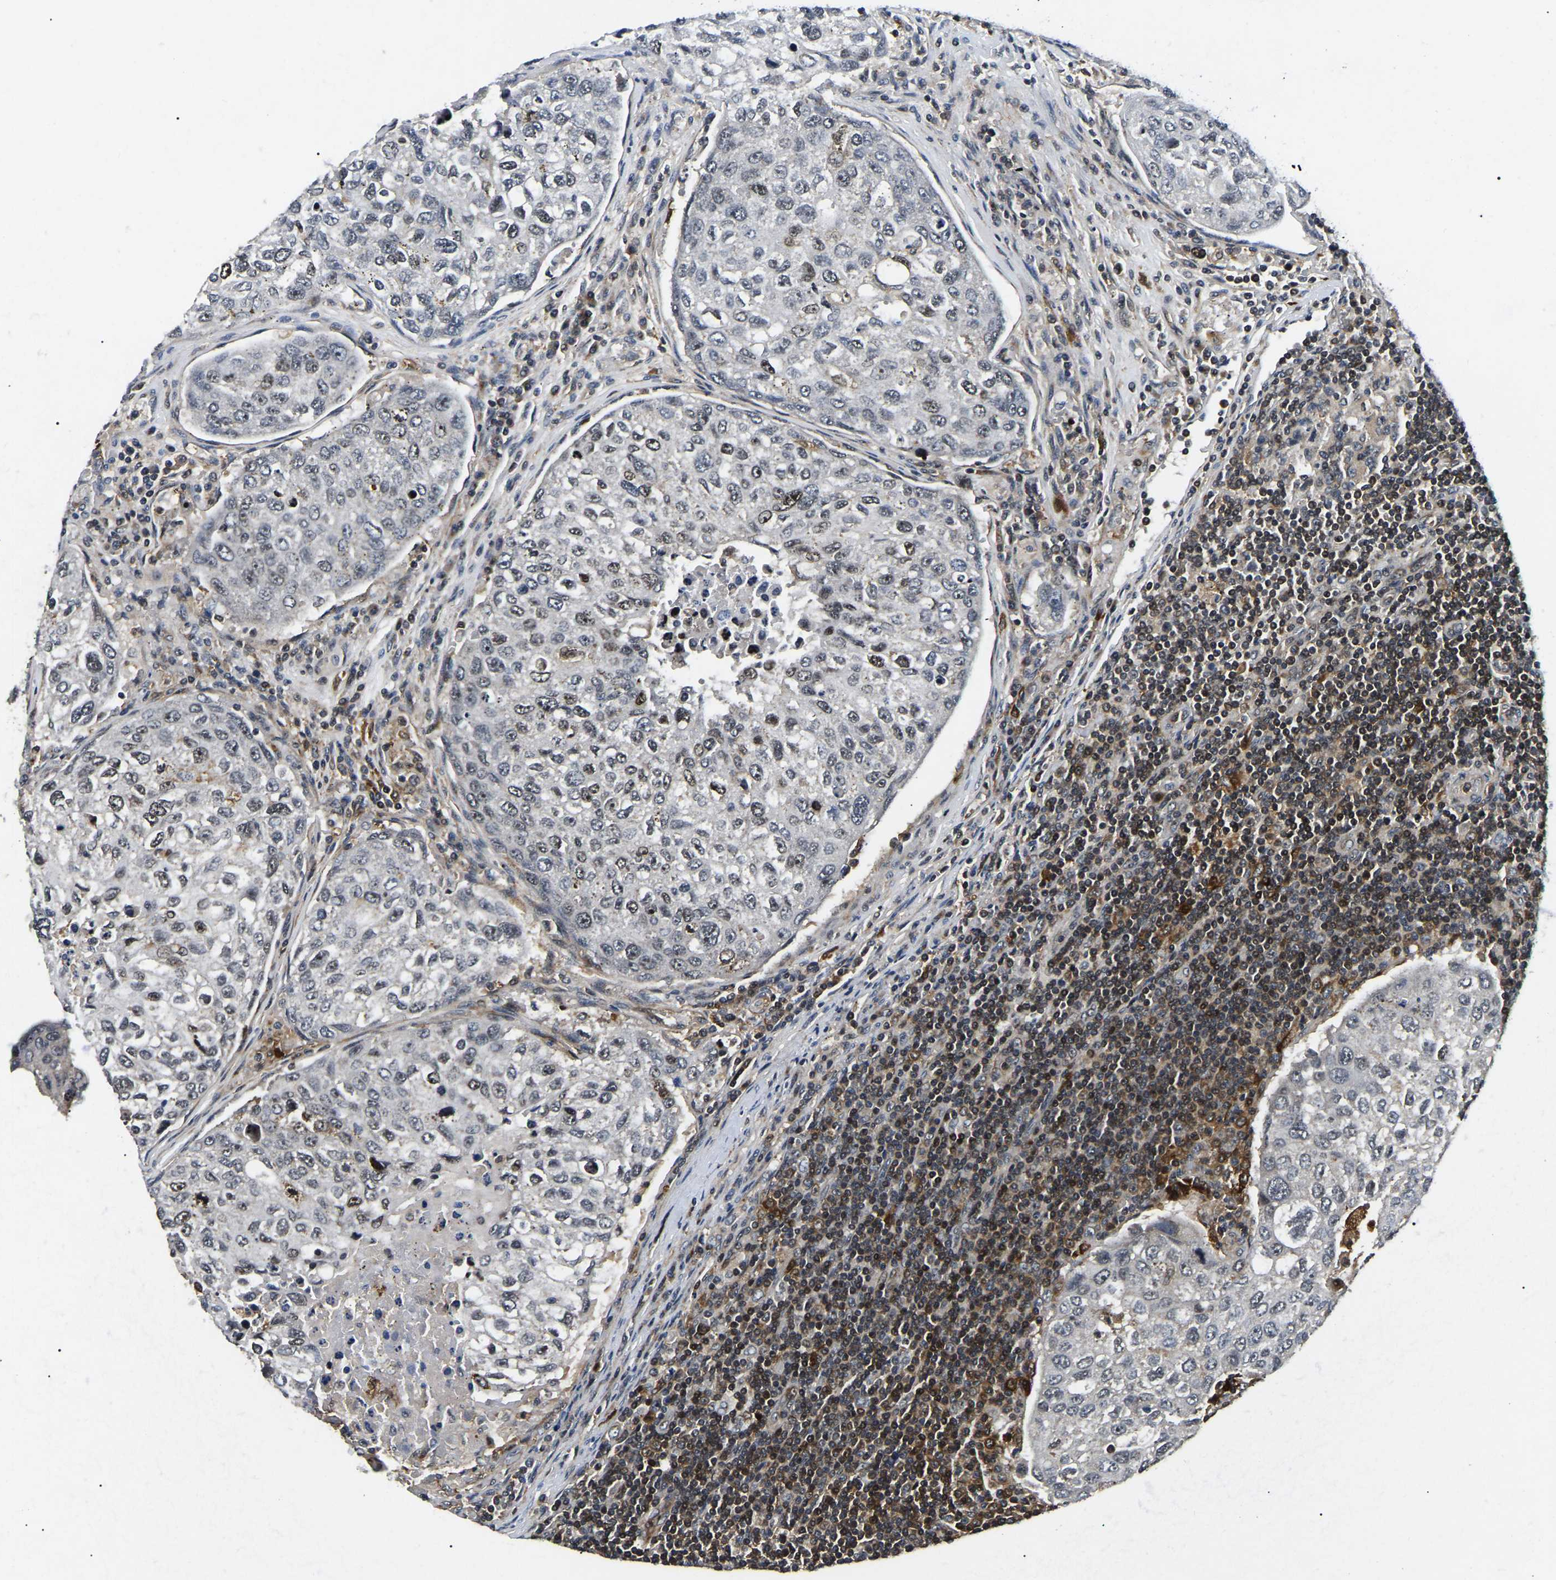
{"staining": {"intensity": "weak", "quantity": "<25%", "location": "nuclear"}, "tissue": "urothelial cancer", "cell_type": "Tumor cells", "image_type": "cancer", "snomed": [{"axis": "morphology", "description": "Urothelial carcinoma, High grade"}, {"axis": "topography", "description": "Lymph node"}, {"axis": "topography", "description": "Urinary bladder"}], "caption": "Immunohistochemical staining of human urothelial cancer reveals no significant staining in tumor cells. (DAB (3,3'-diaminobenzidine) immunohistochemistry (IHC) visualized using brightfield microscopy, high magnification).", "gene": "RBM28", "patient": {"sex": "male", "age": 51}}